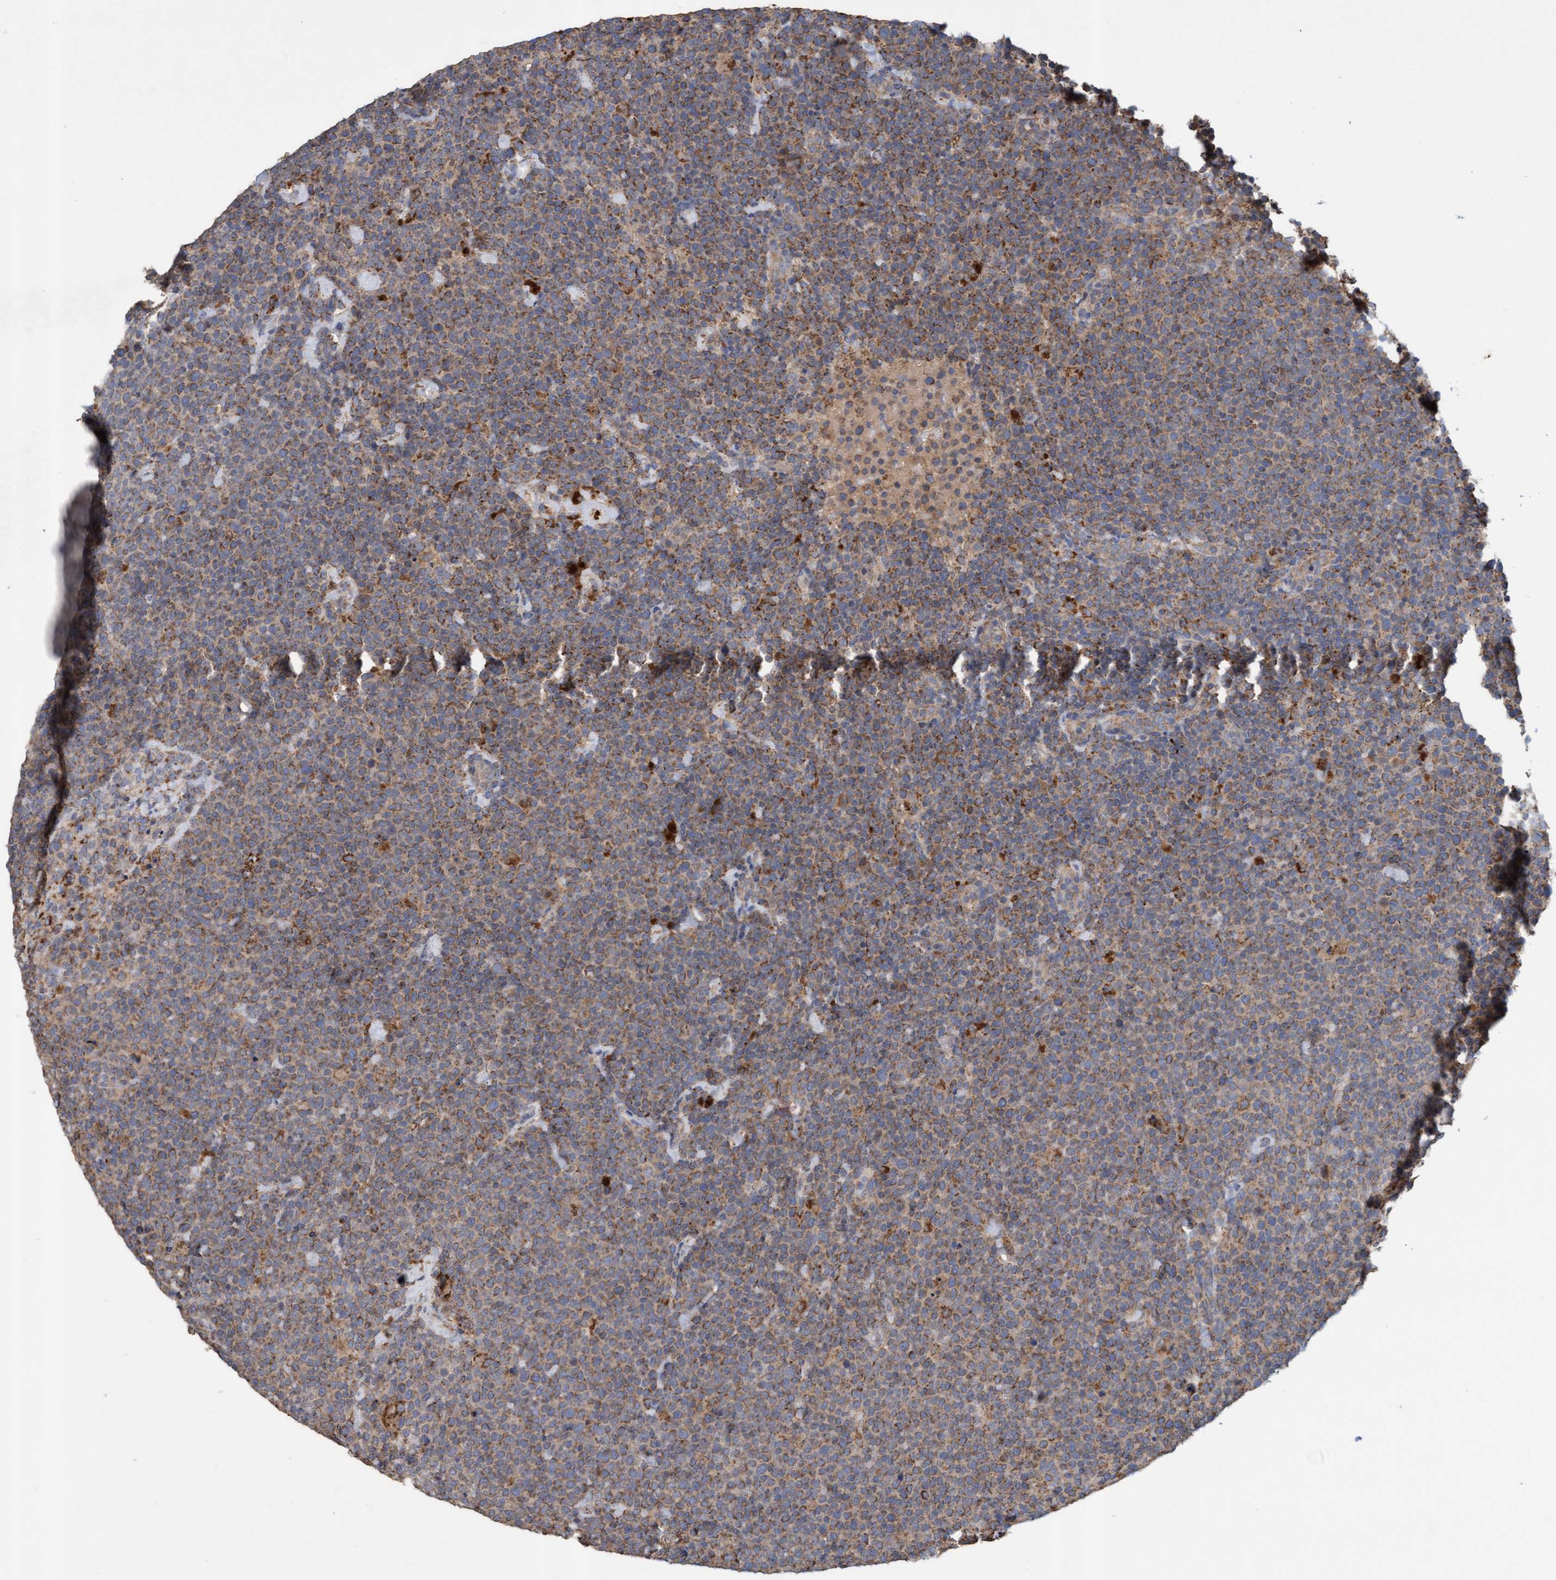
{"staining": {"intensity": "moderate", "quantity": "25%-75%", "location": "cytoplasmic/membranous"}, "tissue": "lymphoma", "cell_type": "Tumor cells", "image_type": "cancer", "snomed": [{"axis": "morphology", "description": "Malignant lymphoma, non-Hodgkin's type, High grade"}, {"axis": "topography", "description": "Lymph node"}], "caption": "Protein staining exhibits moderate cytoplasmic/membranous expression in about 25%-75% of tumor cells in lymphoma.", "gene": "ATPAF2", "patient": {"sex": "male", "age": 61}}